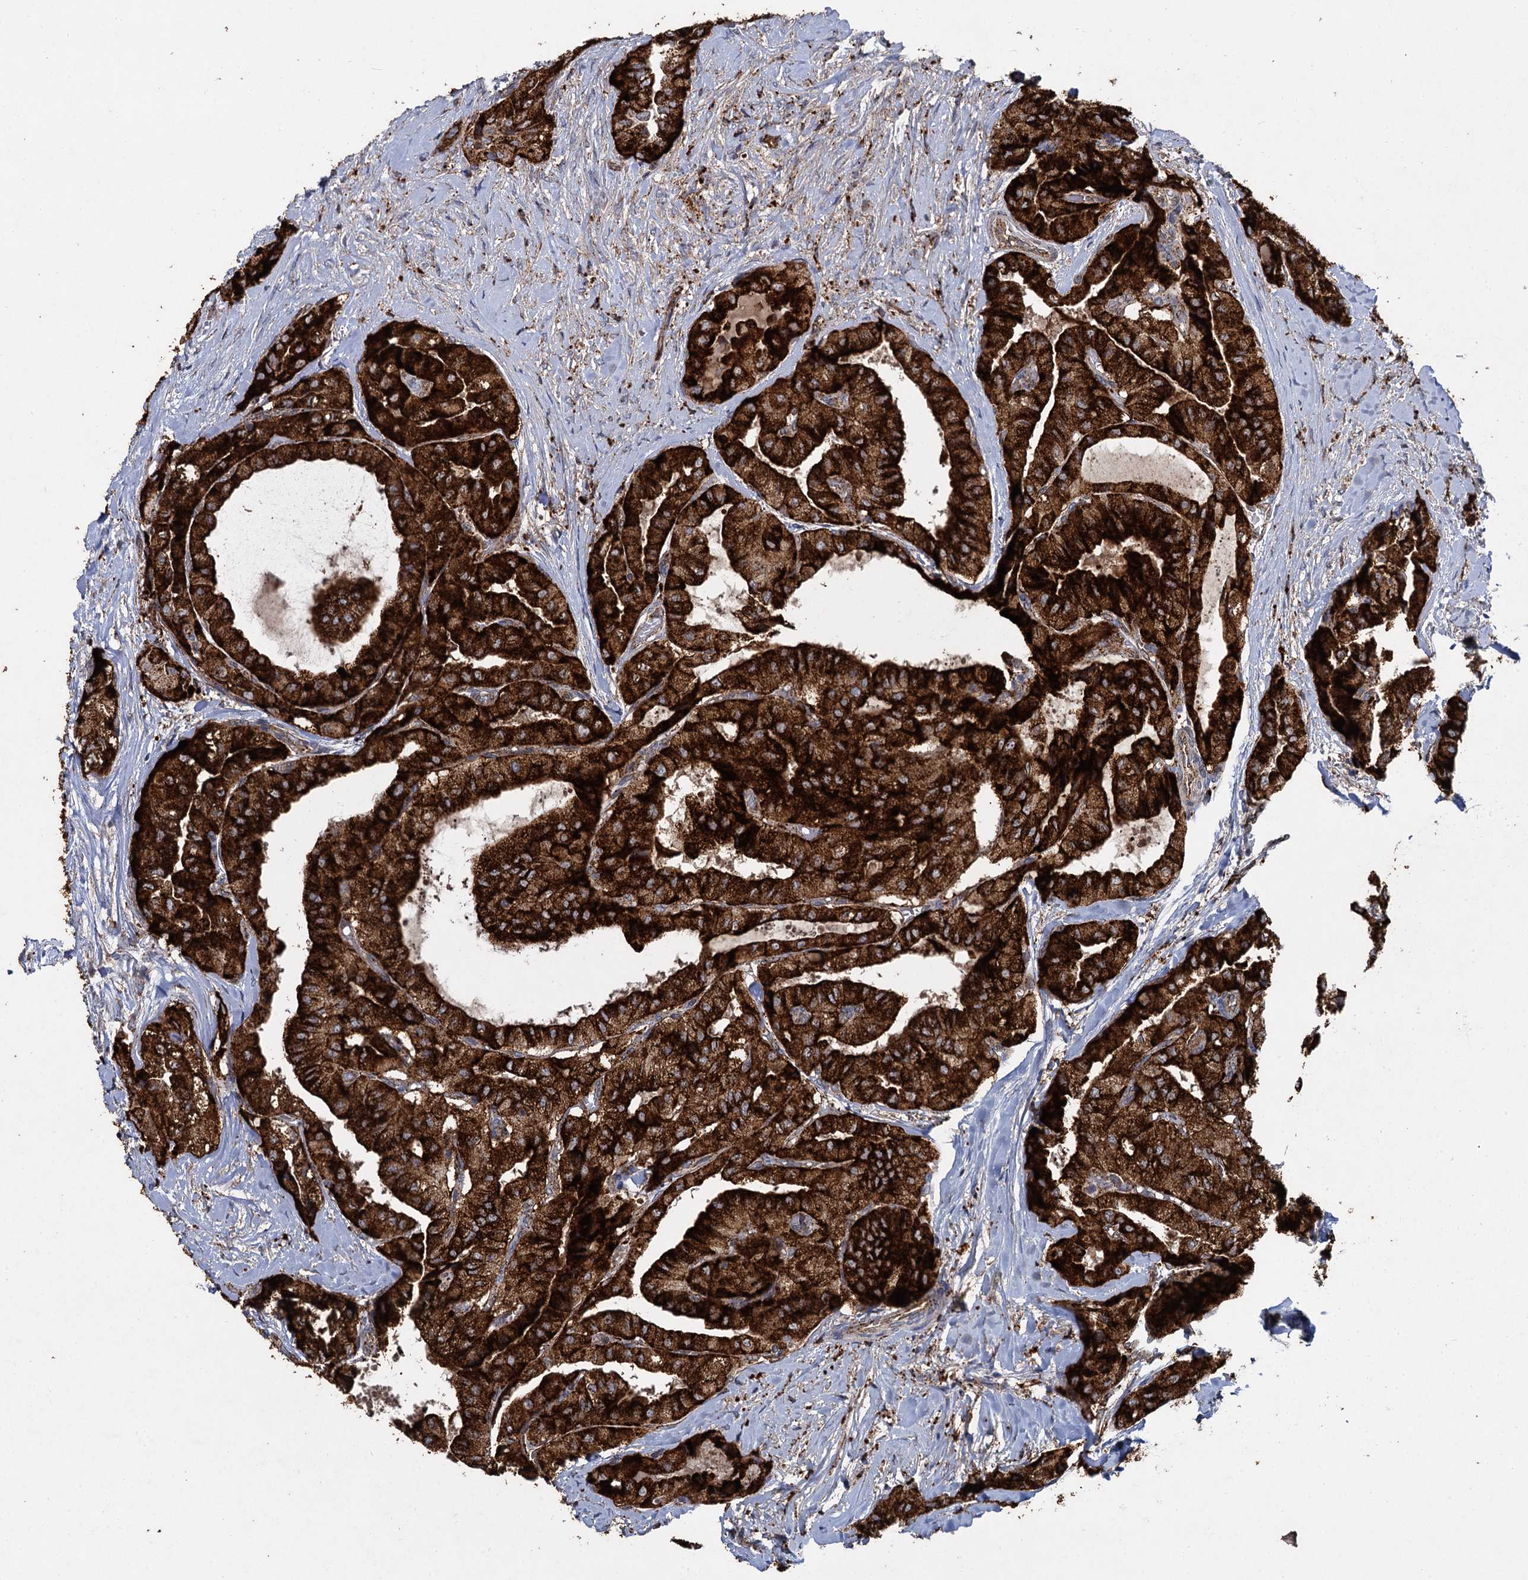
{"staining": {"intensity": "strong", "quantity": ">75%", "location": "cytoplasmic/membranous"}, "tissue": "thyroid cancer", "cell_type": "Tumor cells", "image_type": "cancer", "snomed": [{"axis": "morphology", "description": "Papillary adenocarcinoma, NOS"}, {"axis": "topography", "description": "Thyroid gland"}], "caption": "Protein expression analysis of human thyroid cancer (papillary adenocarcinoma) reveals strong cytoplasmic/membranous expression in approximately >75% of tumor cells.", "gene": "GBA1", "patient": {"sex": "female", "age": 59}}